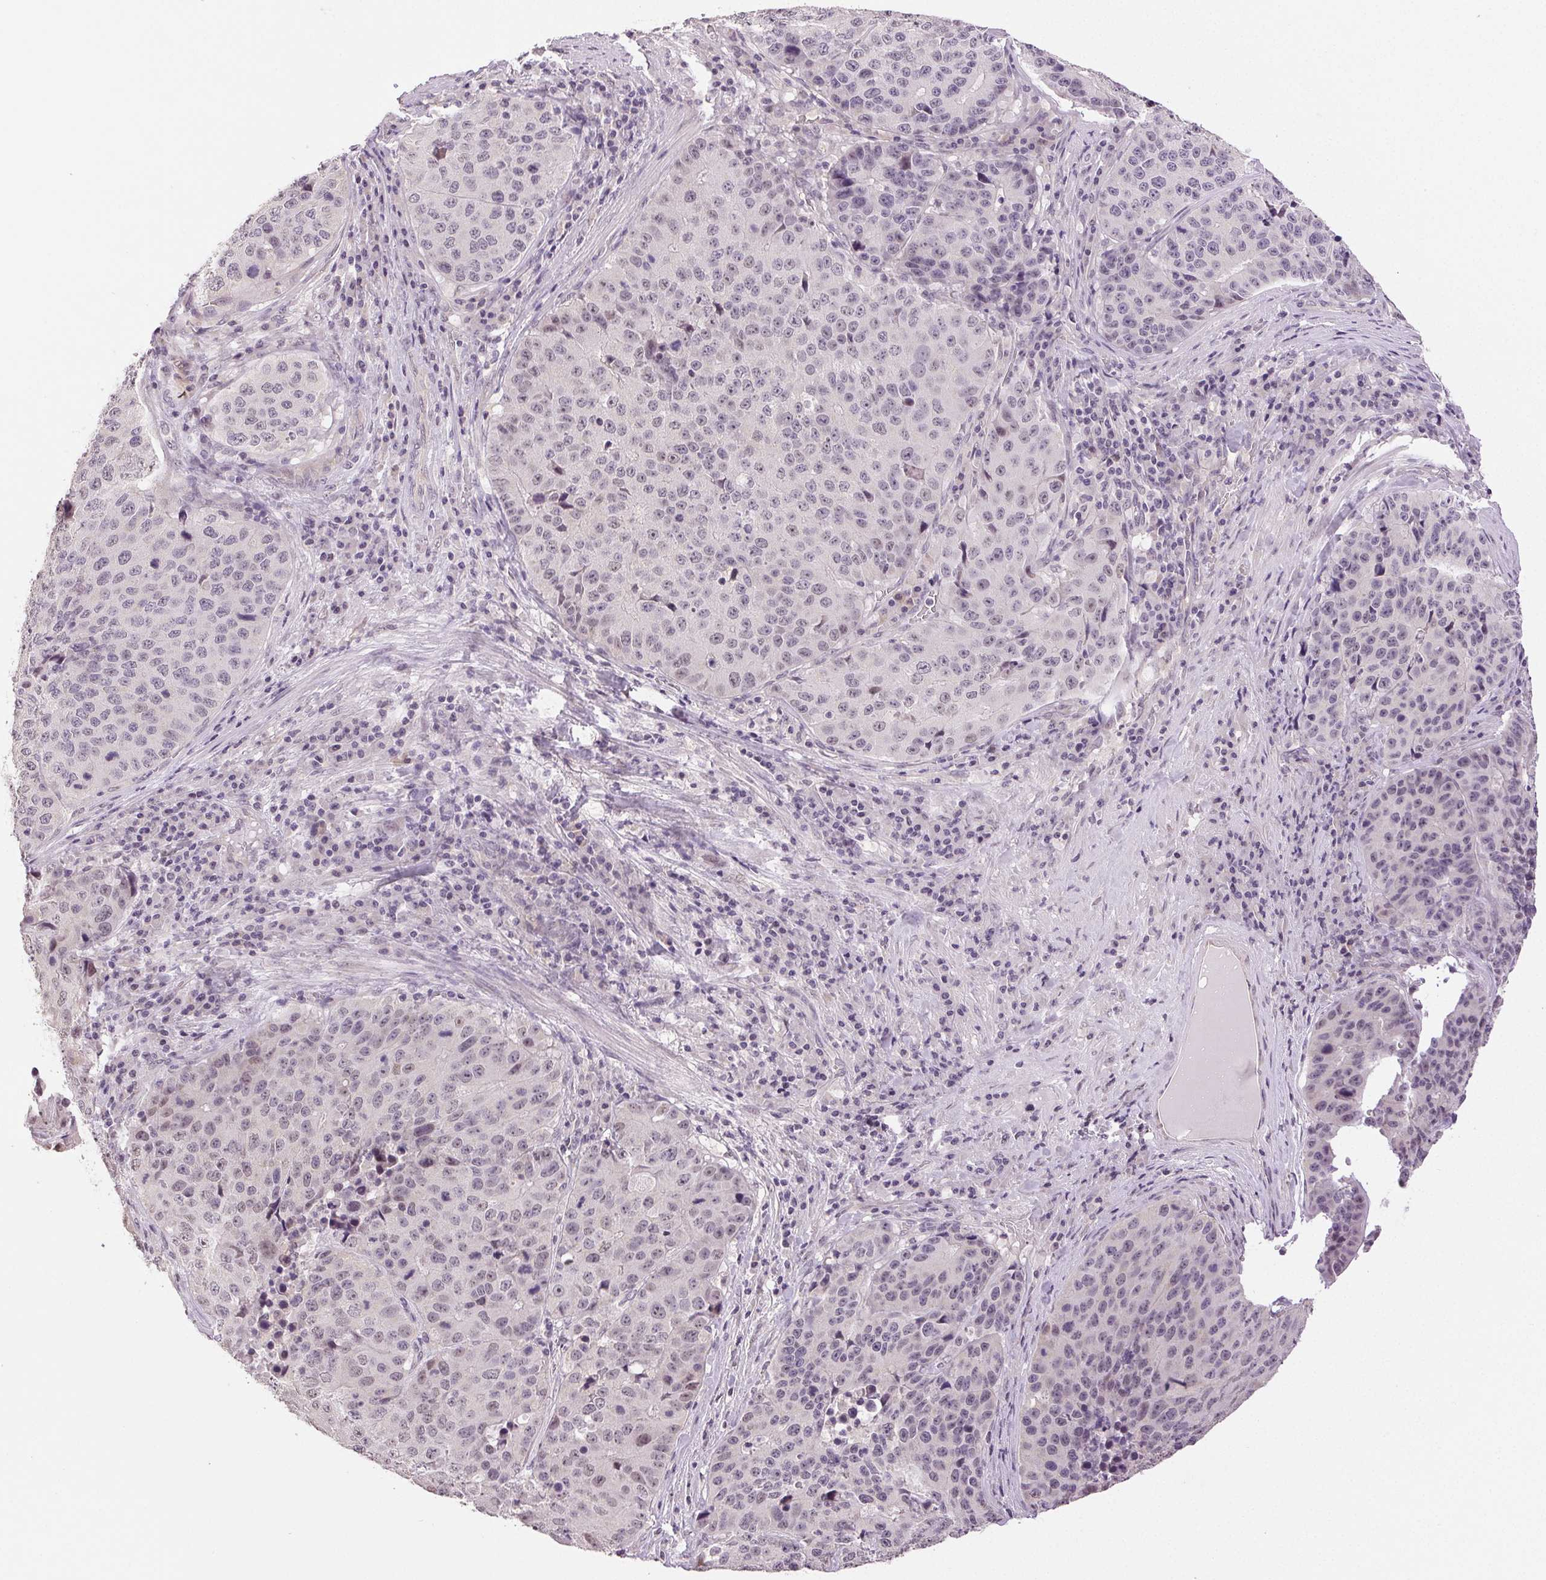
{"staining": {"intensity": "weak", "quantity": "<25%", "location": "nuclear"}, "tissue": "stomach cancer", "cell_type": "Tumor cells", "image_type": "cancer", "snomed": [{"axis": "morphology", "description": "Adenocarcinoma, NOS"}, {"axis": "topography", "description": "Stomach"}], "caption": "Protein analysis of stomach adenocarcinoma reveals no significant positivity in tumor cells.", "gene": "PLCB1", "patient": {"sex": "male", "age": 71}}